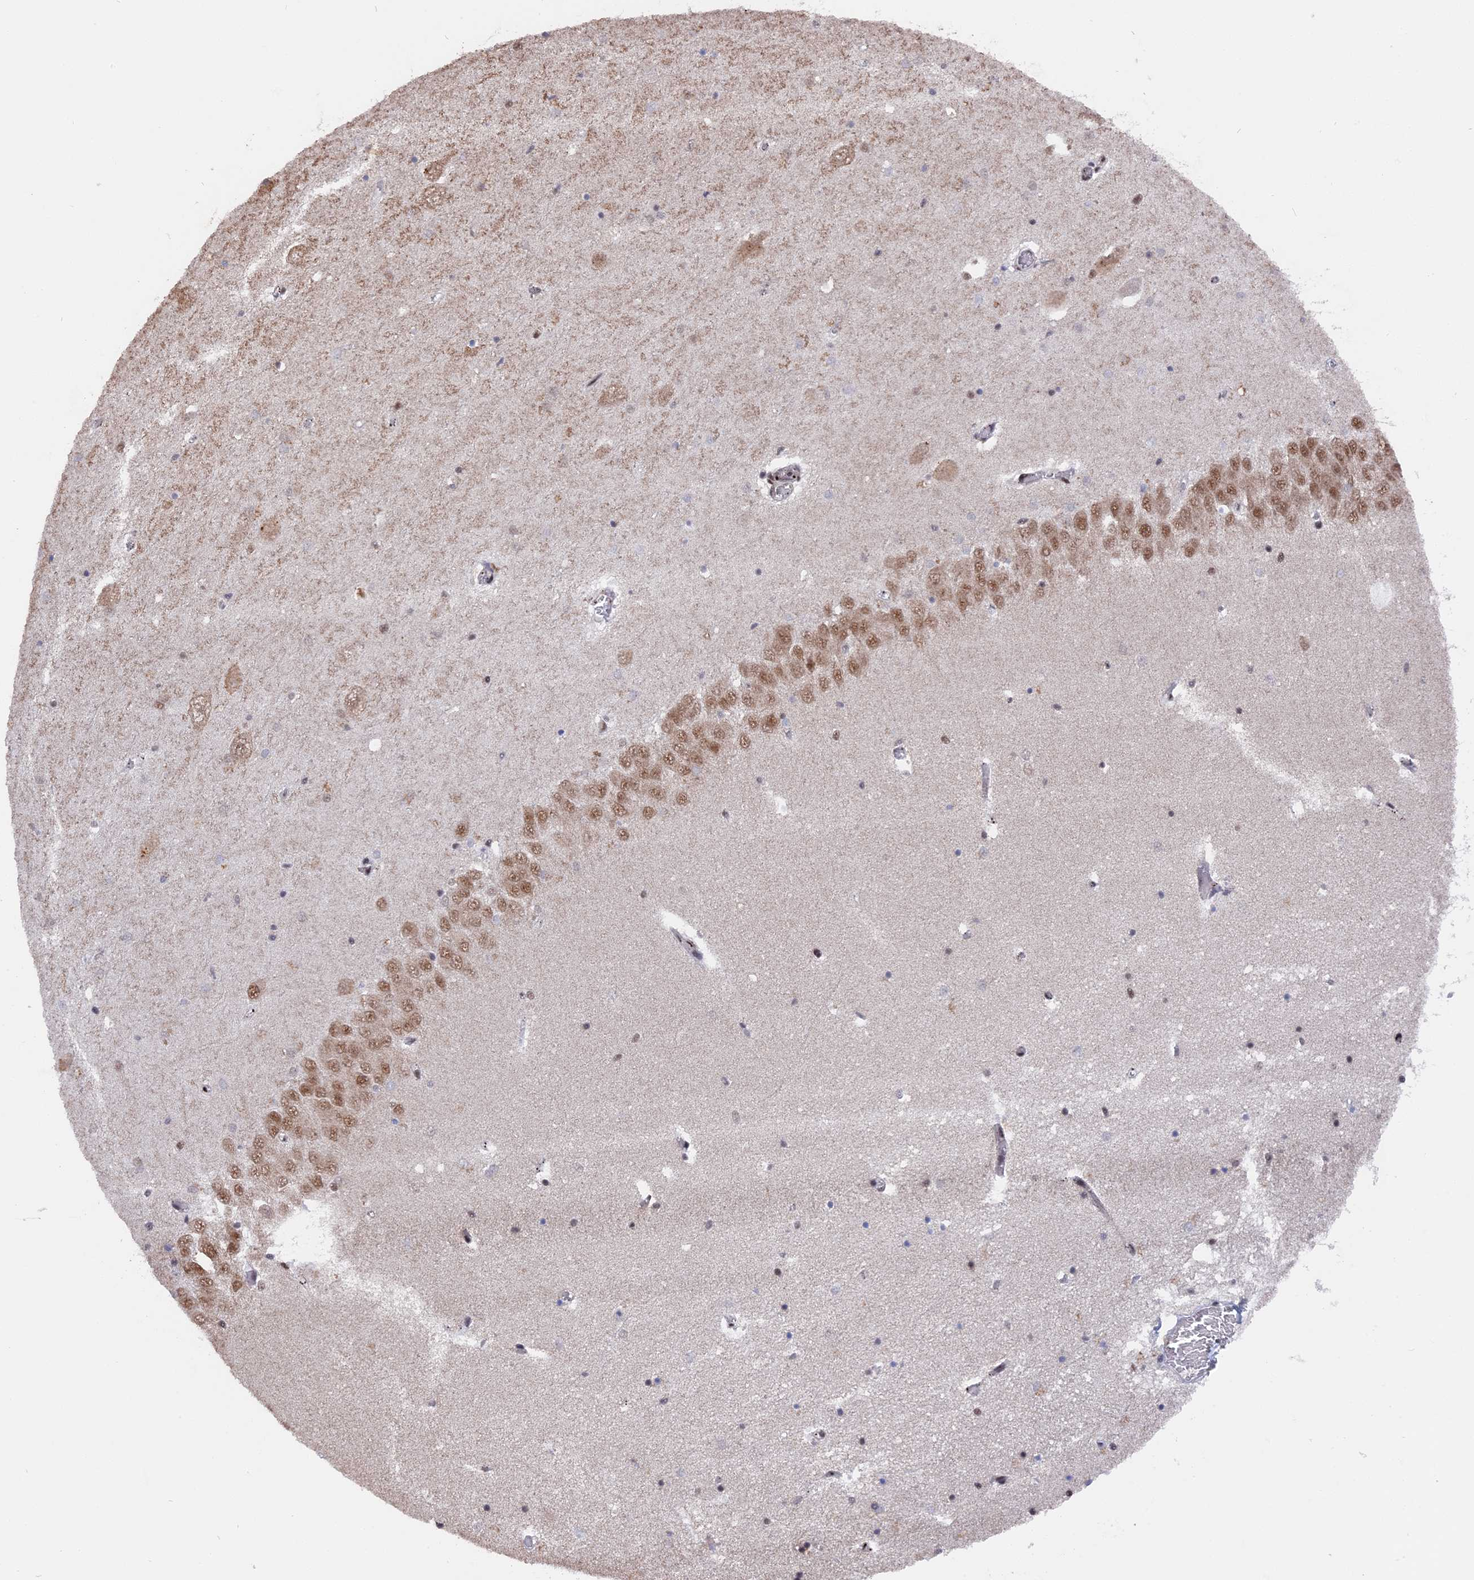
{"staining": {"intensity": "strong", "quantity": "<25%", "location": "nuclear"}, "tissue": "hippocampus", "cell_type": "Glial cells", "image_type": "normal", "snomed": [{"axis": "morphology", "description": "Normal tissue, NOS"}, {"axis": "topography", "description": "Hippocampus"}], "caption": "This photomicrograph shows immunohistochemistry staining of benign hippocampus, with medium strong nuclear expression in approximately <25% of glial cells.", "gene": "SF3A2", "patient": {"sex": "male", "age": 70}}